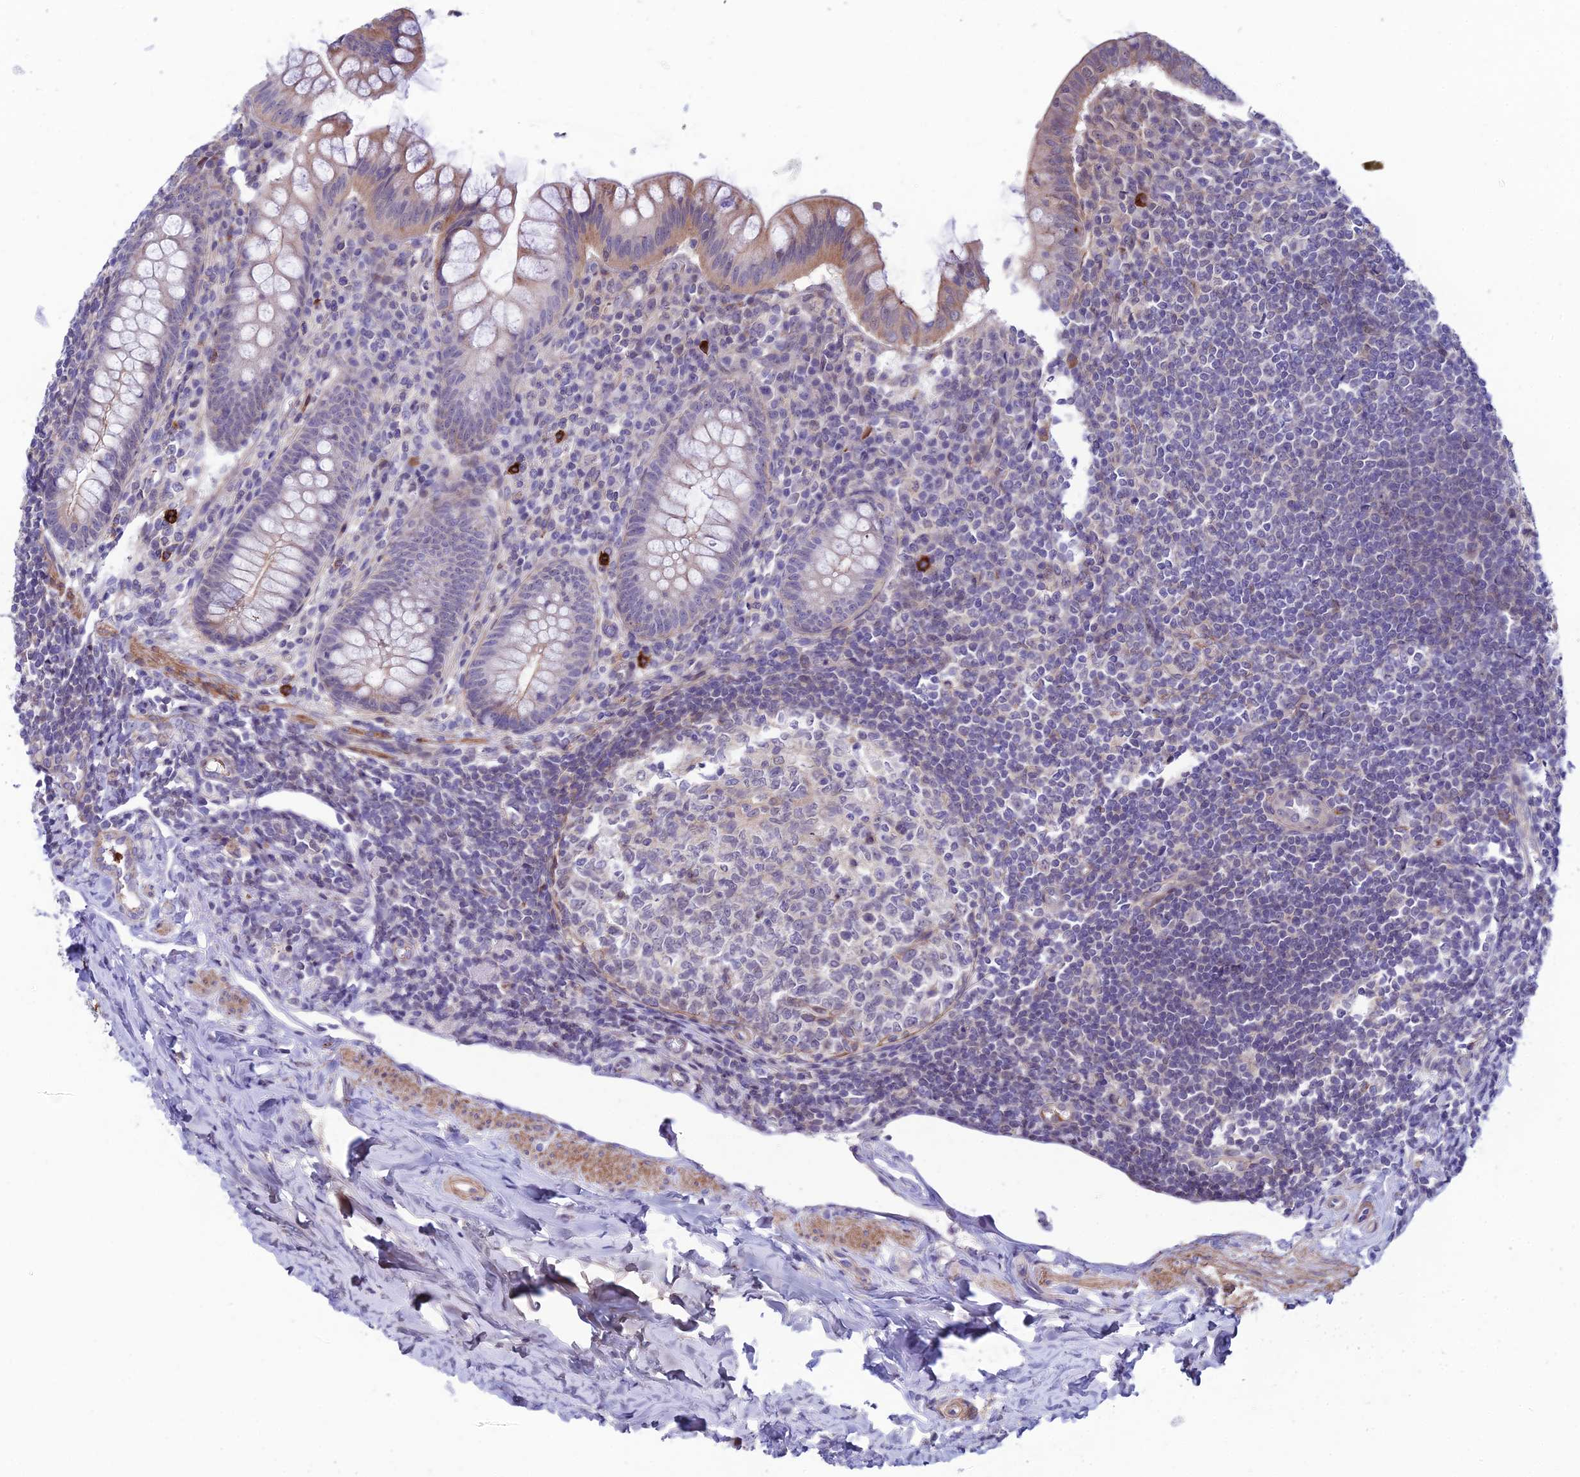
{"staining": {"intensity": "moderate", "quantity": "<25%", "location": "cytoplasmic/membranous"}, "tissue": "appendix", "cell_type": "Glandular cells", "image_type": "normal", "snomed": [{"axis": "morphology", "description": "Normal tissue, NOS"}, {"axis": "topography", "description": "Appendix"}], "caption": "Glandular cells display moderate cytoplasmic/membranous positivity in approximately <25% of cells in normal appendix. (IHC, brightfield microscopy, high magnification).", "gene": "COL6A6", "patient": {"sex": "female", "age": 33}}